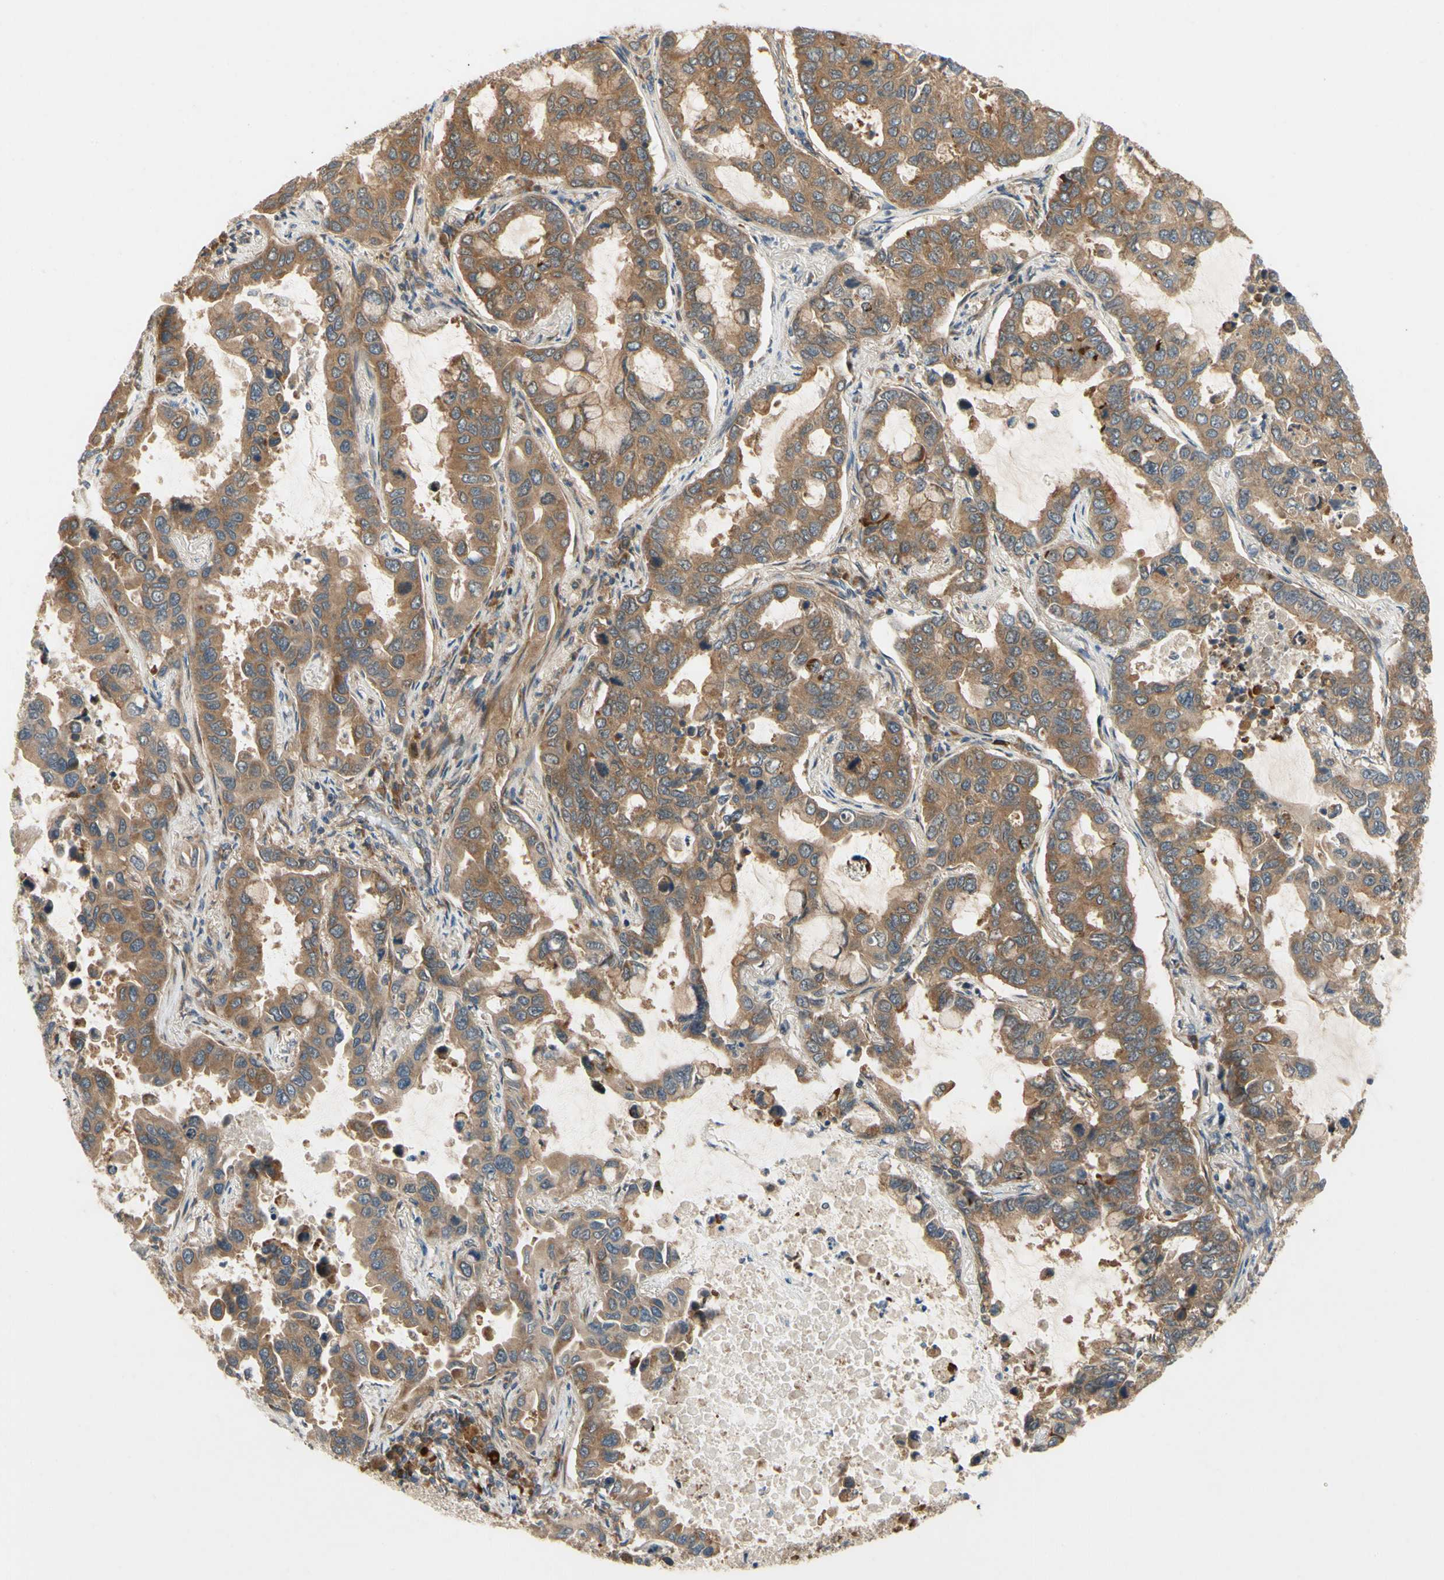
{"staining": {"intensity": "moderate", "quantity": ">75%", "location": "cytoplasmic/membranous"}, "tissue": "lung cancer", "cell_type": "Tumor cells", "image_type": "cancer", "snomed": [{"axis": "morphology", "description": "Adenocarcinoma, NOS"}, {"axis": "topography", "description": "Lung"}], "caption": "An image of adenocarcinoma (lung) stained for a protein shows moderate cytoplasmic/membranous brown staining in tumor cells.", "gene": "TDRP", "patient": {"sex": "male", "age": 64}}